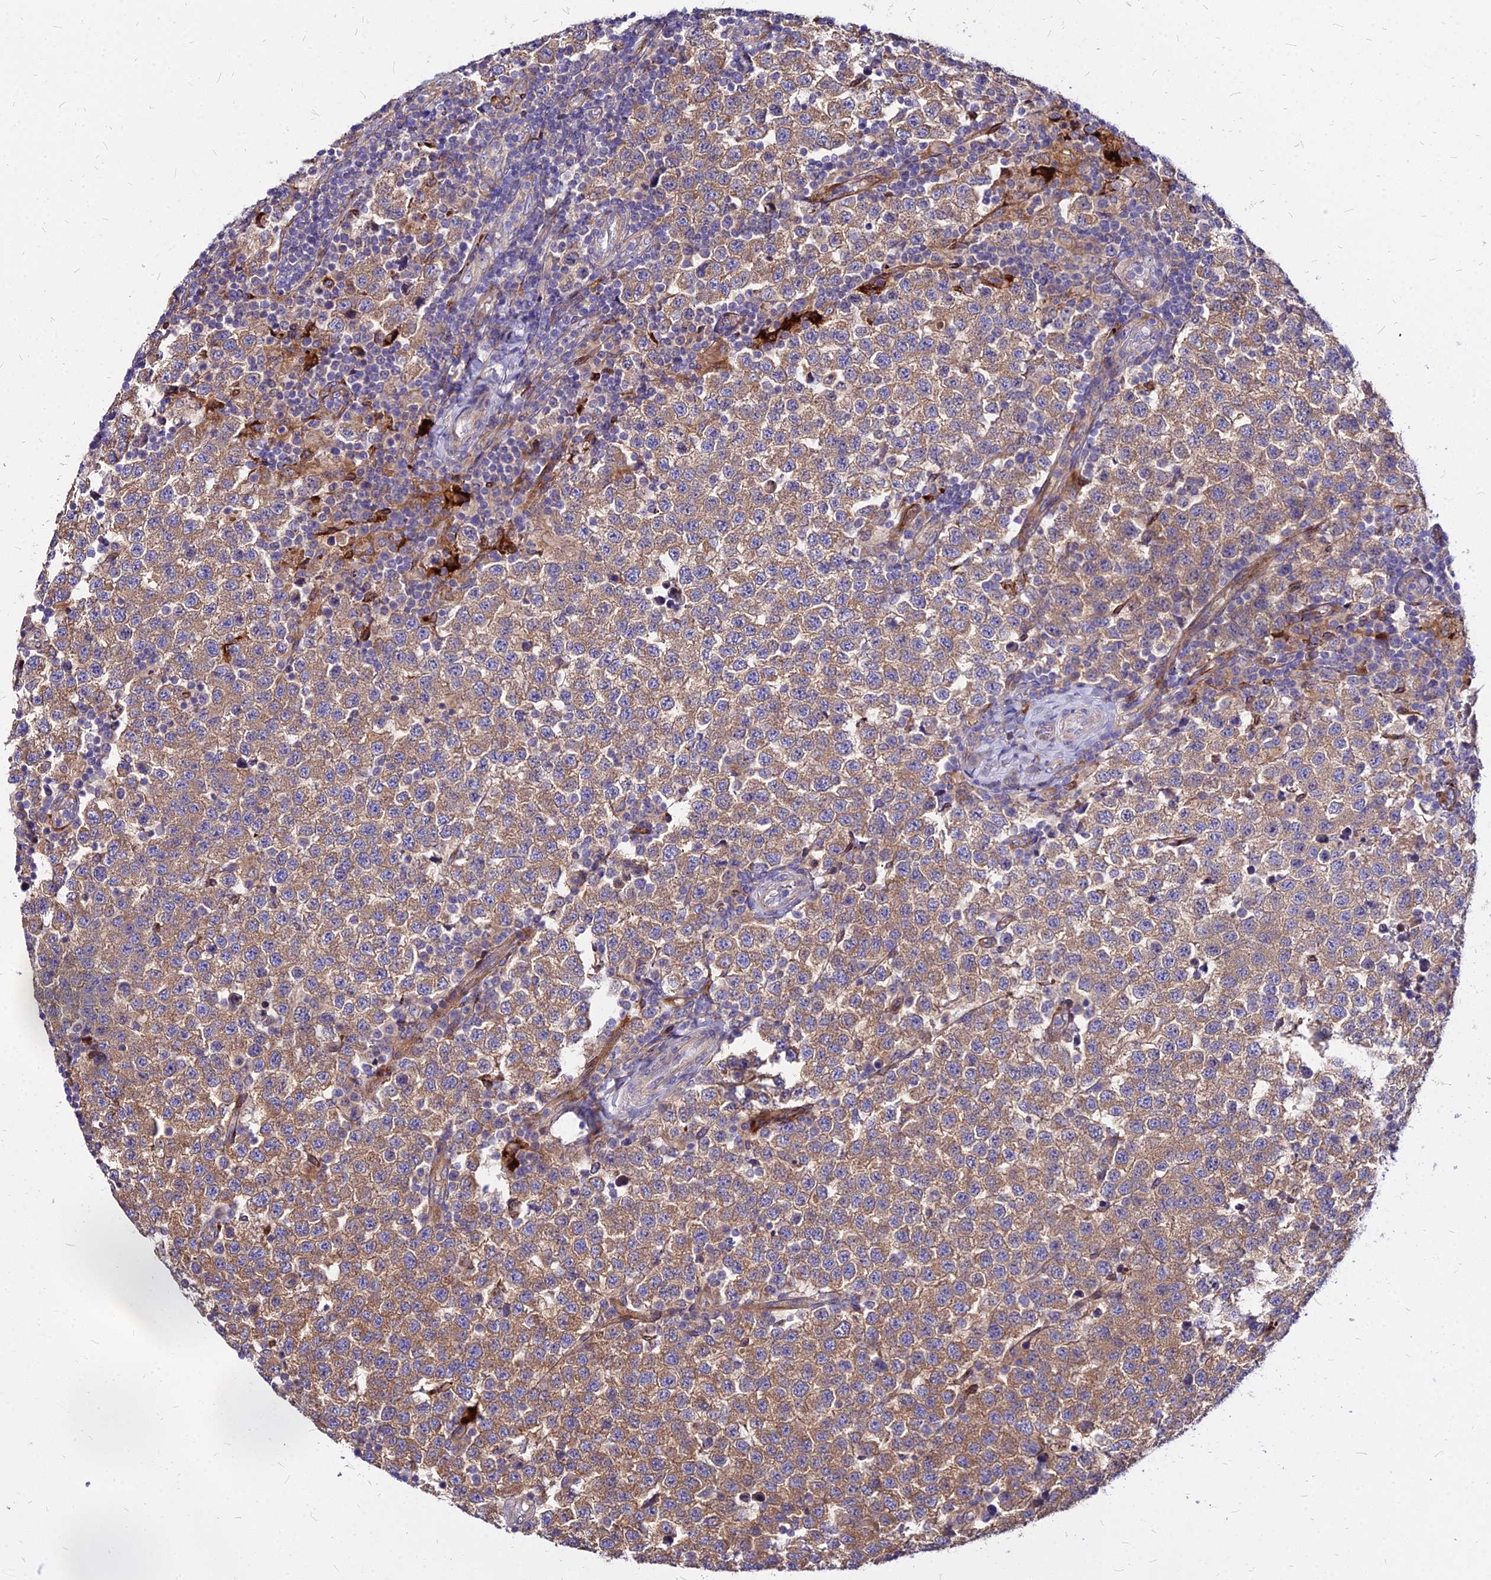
{"staining": {"intensity": "moderate", "quantity": ">75%", "location": "cytoplasmic/membranous"}, "tissue": "testis cancer", "cell_type": "Tumor cells", "image_type": "cancer", "snomed": [{"axis": "morphology", "description": "Seminoma, NOS"}, {"axis": "topography", "description": "Testis"}], "caption": "There is medium levels of moderate cytoplasmic/membranous positivity in tumor cells of testis cancer, as demonstrated by immunohistochemical staining (brown color).", "gene": "COMMD10", "patient": {"sex": "male", "age": 34}}